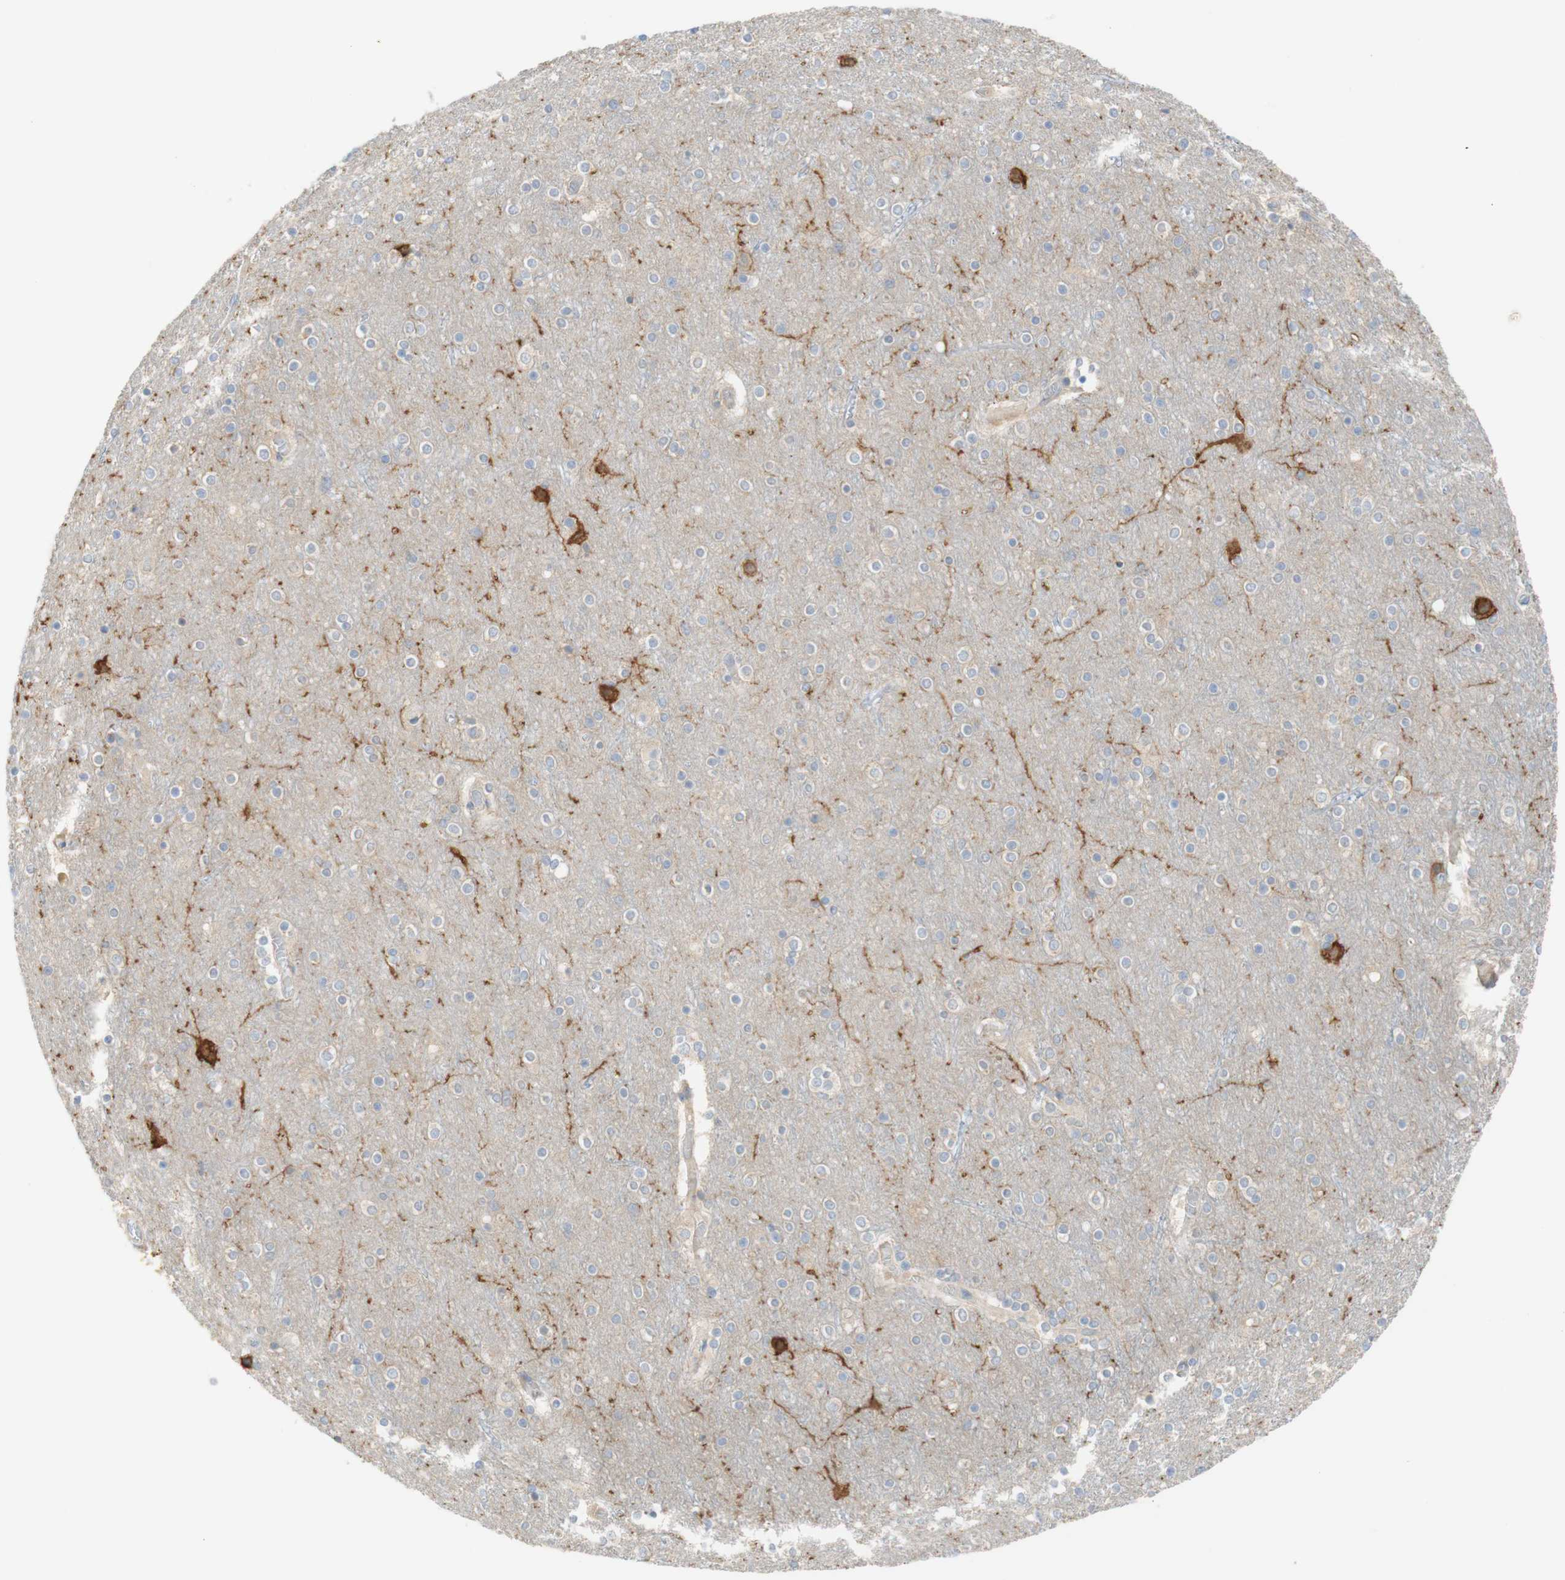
{"staining": {"intensity": "negative", "quantity": "none", "location": "none"}, "tissue": "cerebral cortex", "cell_type": "Endothelial cells", "image_type": "normal", "snomed": [{"axis": "morphology", "description": "Normal tissue, NOS"}, {"axis": "topography", "description": "Cerebral cortex"}], "caption": "IHC histopathology image of normal human cerebral cortex stained for a protein (brown), which reveals no positivity in endothelial cells.", "gene": "ATP2B1", "patient": {"sex": "female", "age": 54}}